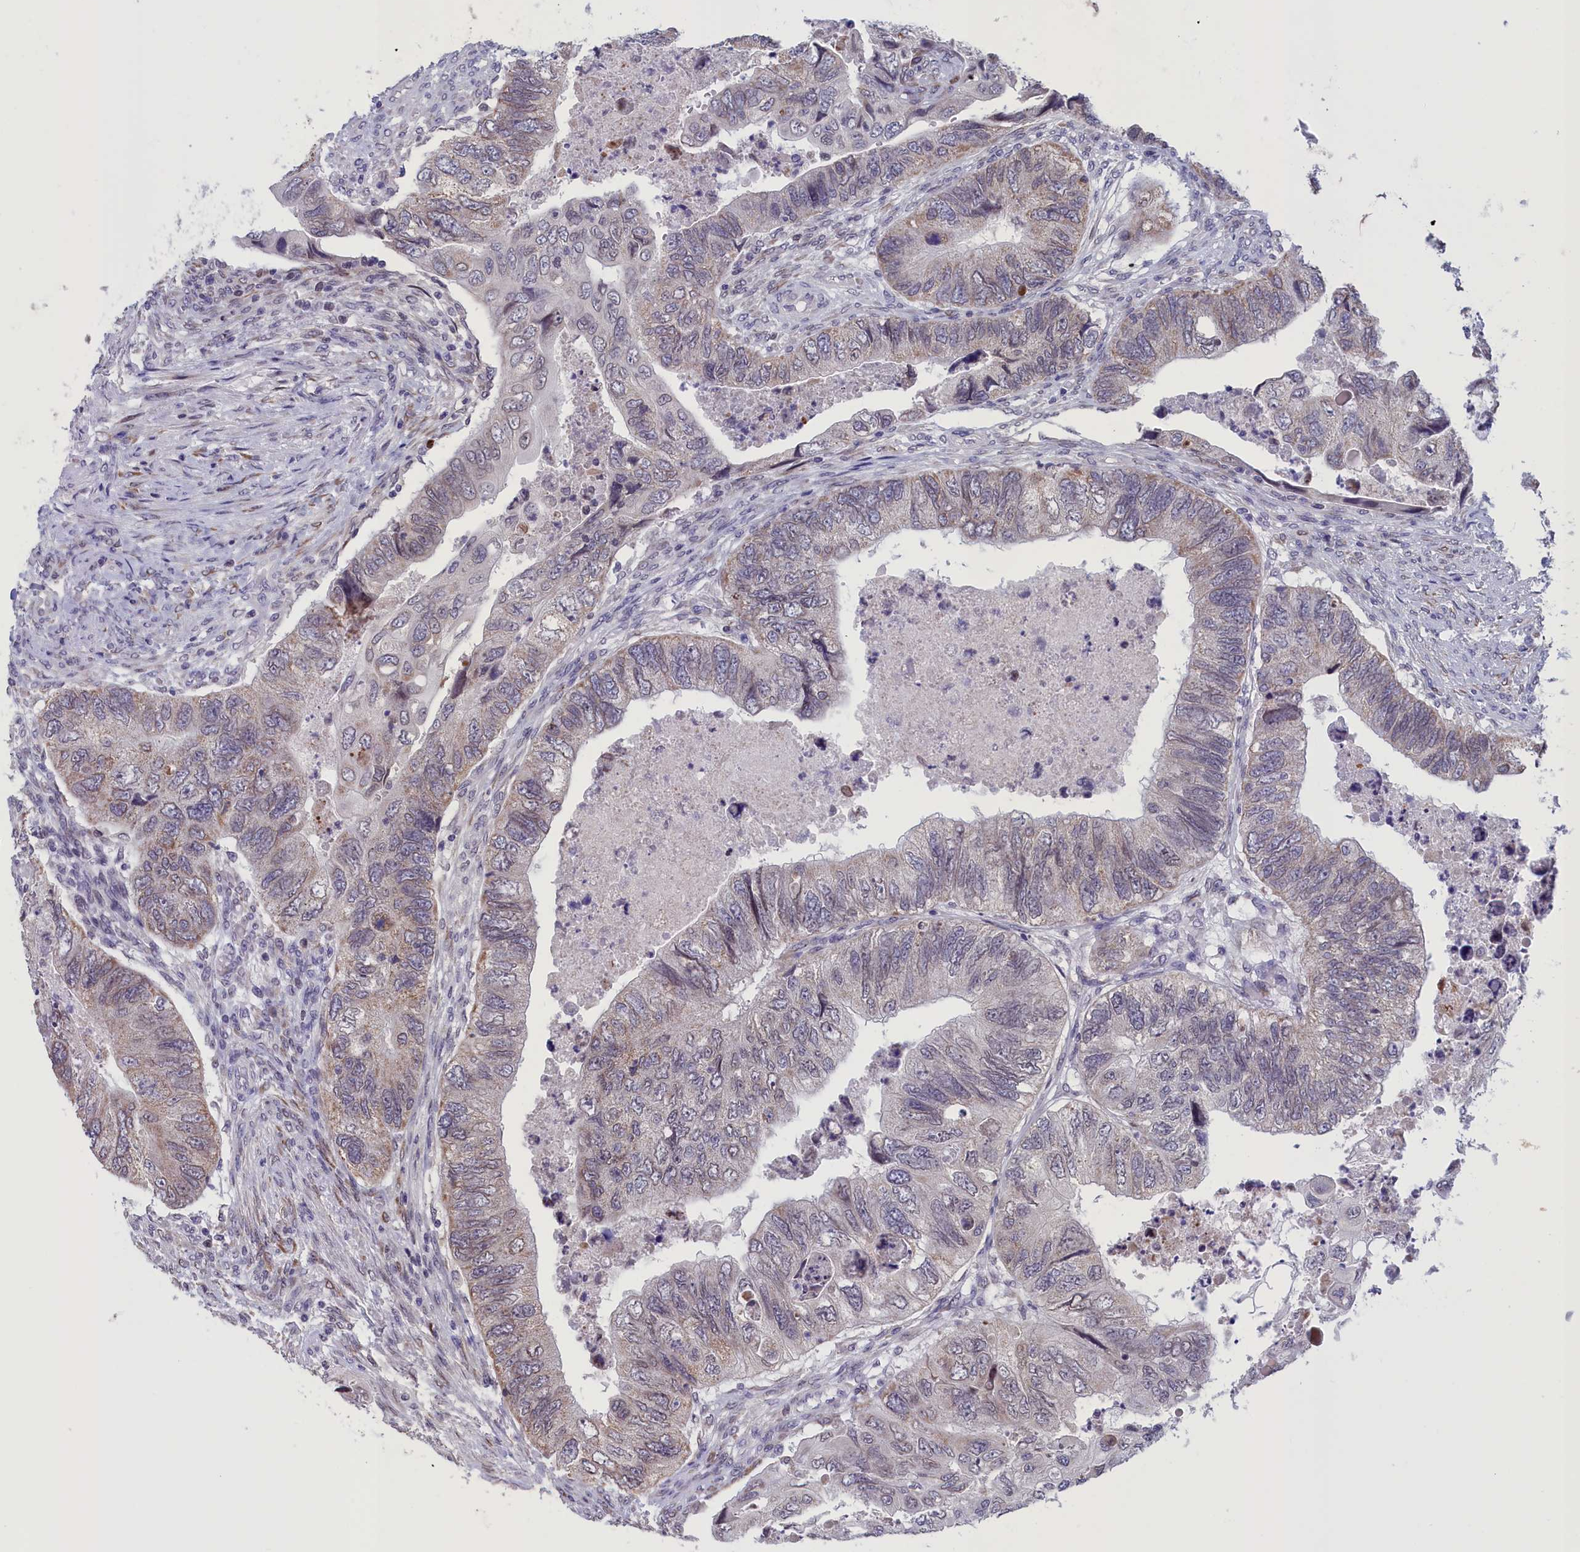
{"staining": {"intensity": "moderate", "quantity": "<25%", "location": "cytoplasmic/membranous"}, "tissue": "colorectal cancer", "cell_type": "Tumor cells", "image_type": "cancer", "snomed": [{"axis": "morphology", "description": "Adenocarcinoma, NOS"}, {"axis": "topography", "description": "Rectum"}], "caption": "Adenocarcinoma (colorectal) stained with a brown dye shows moderate cytoplasmic/membranous positive positivity in approximately <25% of tumor cells.", "gene": "PARS2", "patient": {"sex": "male", "age": 63}}